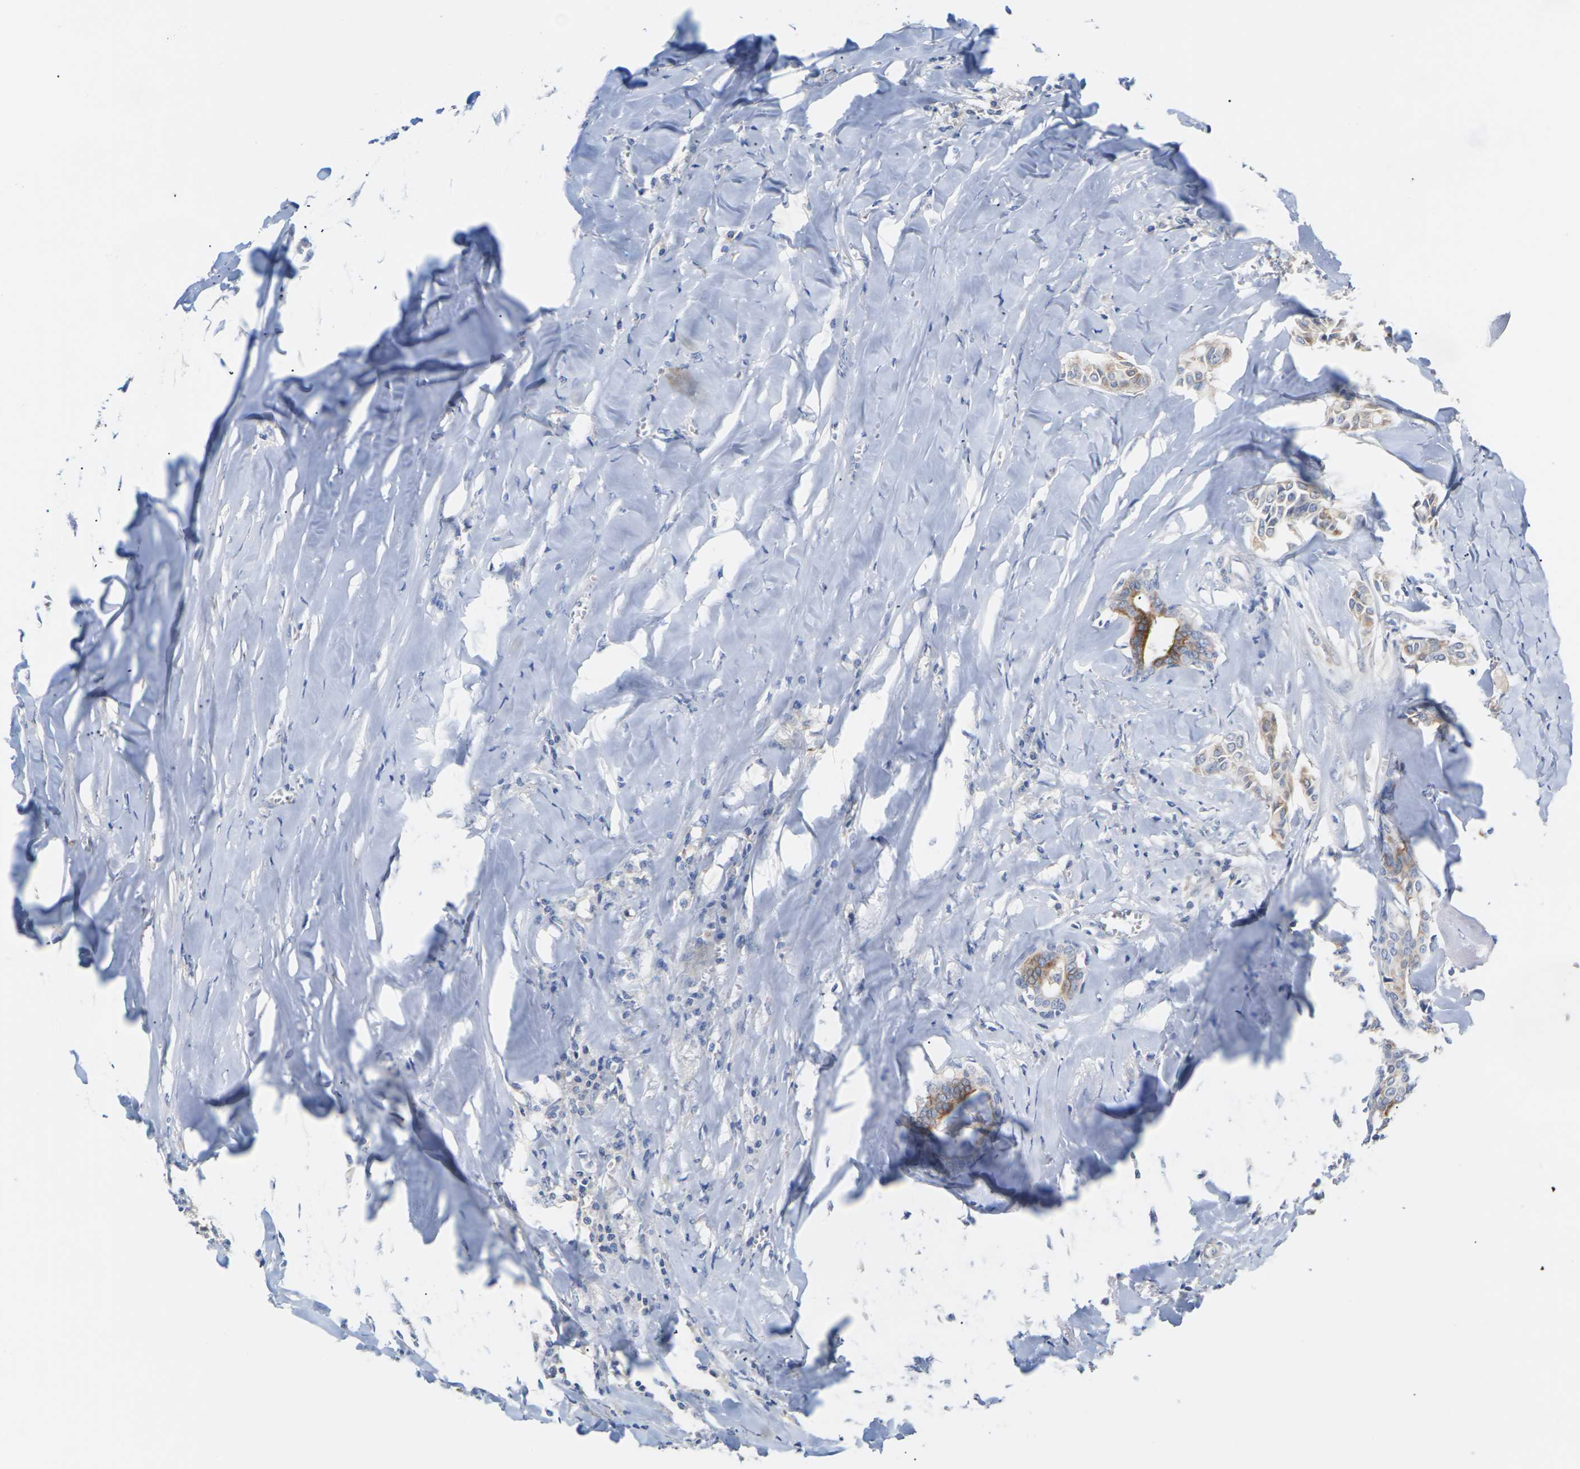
{"staining": {"intensity": "moderate", "quantity": ">75%", "location": "cytoplasmic/membranous"}, "tissue": "head and neck cancer", "cell_type": "Tumor cells", "image_type": "cancer", "snomed": [{"axis": "morphology", "description": "Adenocarcinoma, NOS"}, {"axis": "topography", "description": "Salivary gland"}, {"axis": "topography", "description": "Head-Neck"}], "caption": "Adenocarcinoma (head and neck) tissue demonstrates moderate cytoplasmic/membranous expression in approximately >75% of tumor cells", "gene": "TMCO4", "patient": {"sex": "female", "age": 59}}